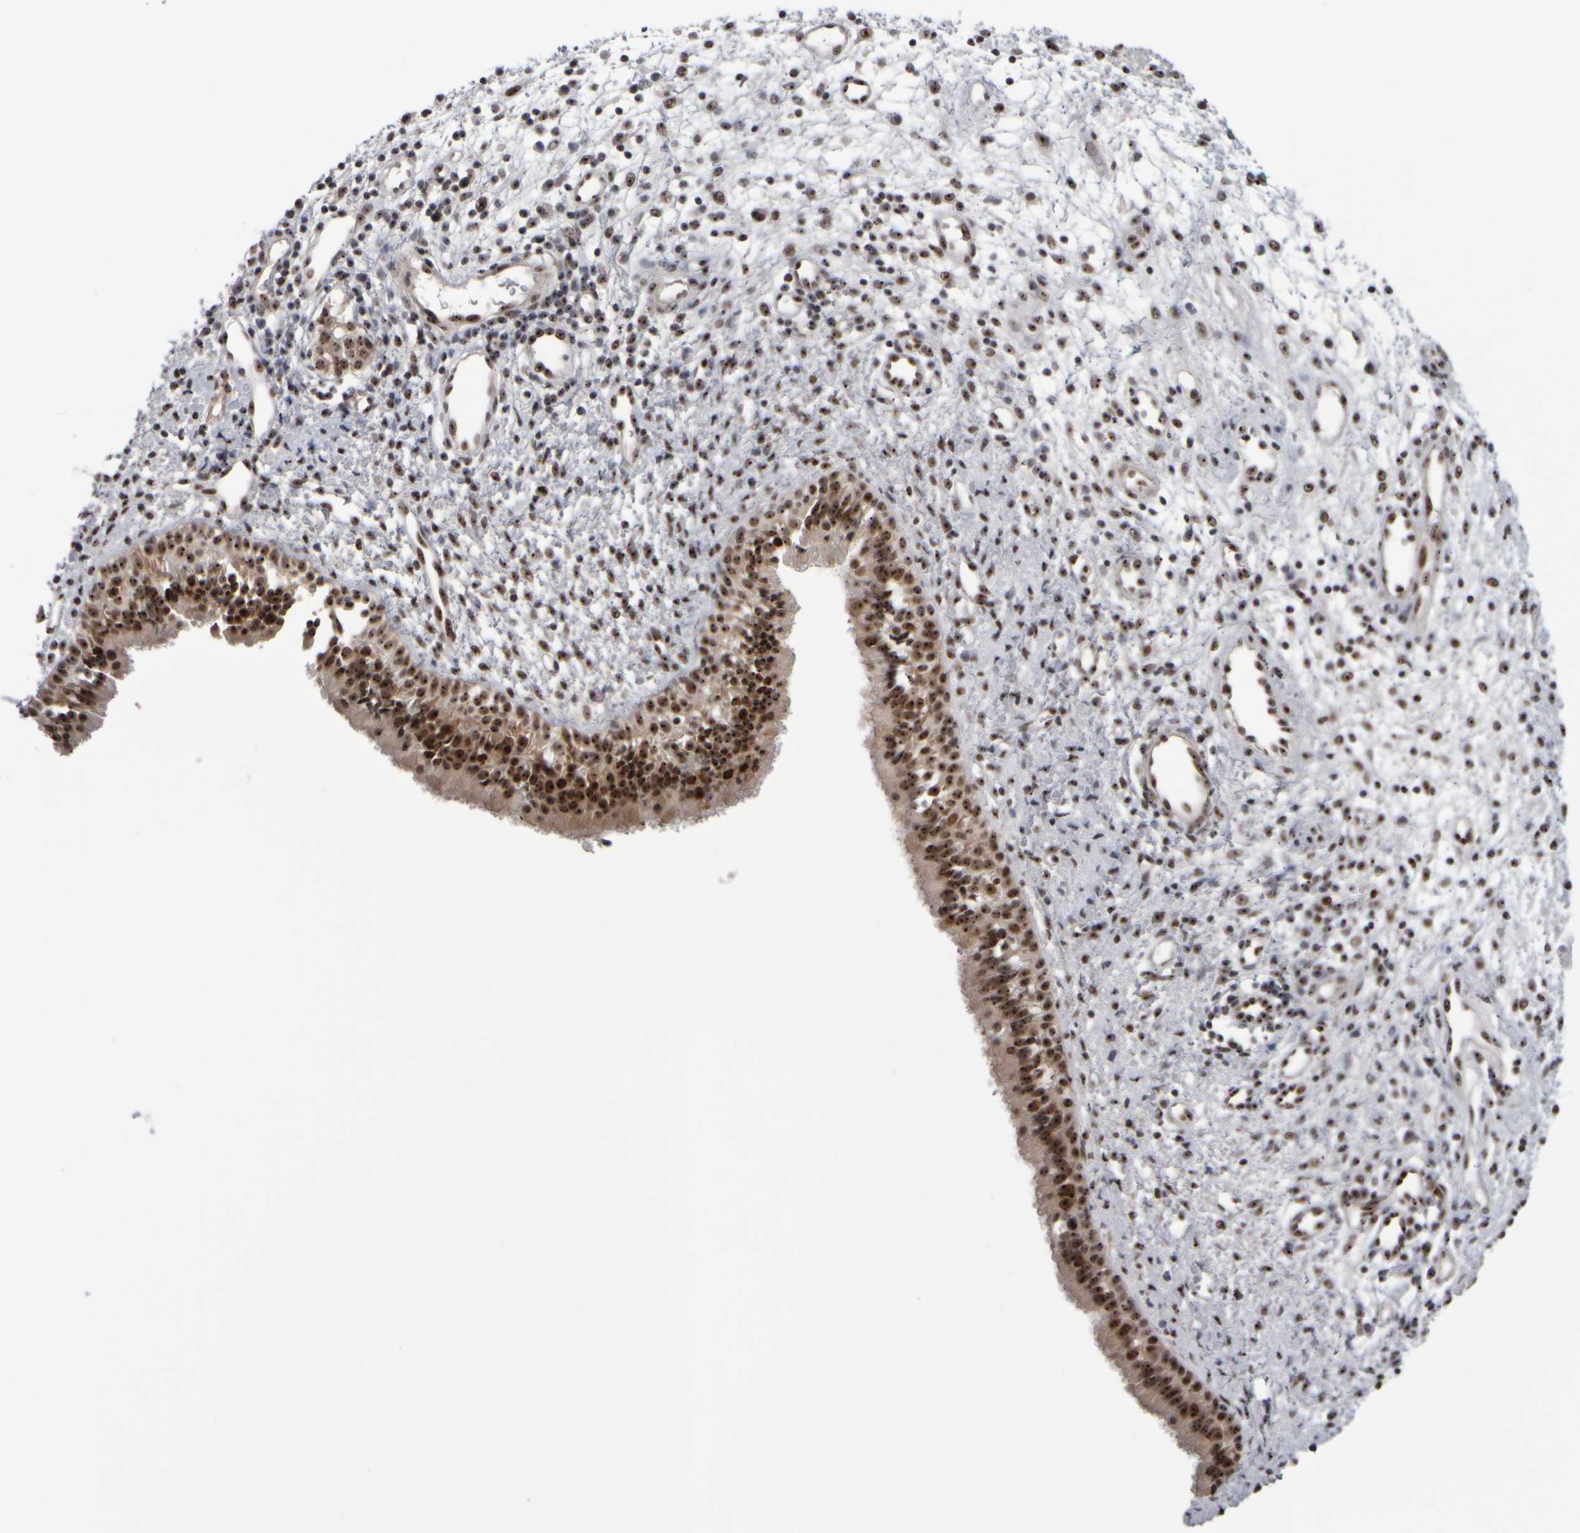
{"staining": {"intensity": "strong", "quantity": ">75%", "location": "nuclear"}, "tissue": "nasopharynx", "cell_type": "Respiratory epithelial cells", "image_type": "normal", "snomed": [{"axis": "morphology", "description": "Normal tissue, NOS"}, {"axis": "topography", "description": "Nasopharynx"}], "caption": "This histopathology image reveals IHC staining of unremarkable human nasopharynx, with high strong nuclear staining in about >75% of respiratory epithelial cells.", "gene": "SURF6", "patient": {"sex": "male", "age": 22}}